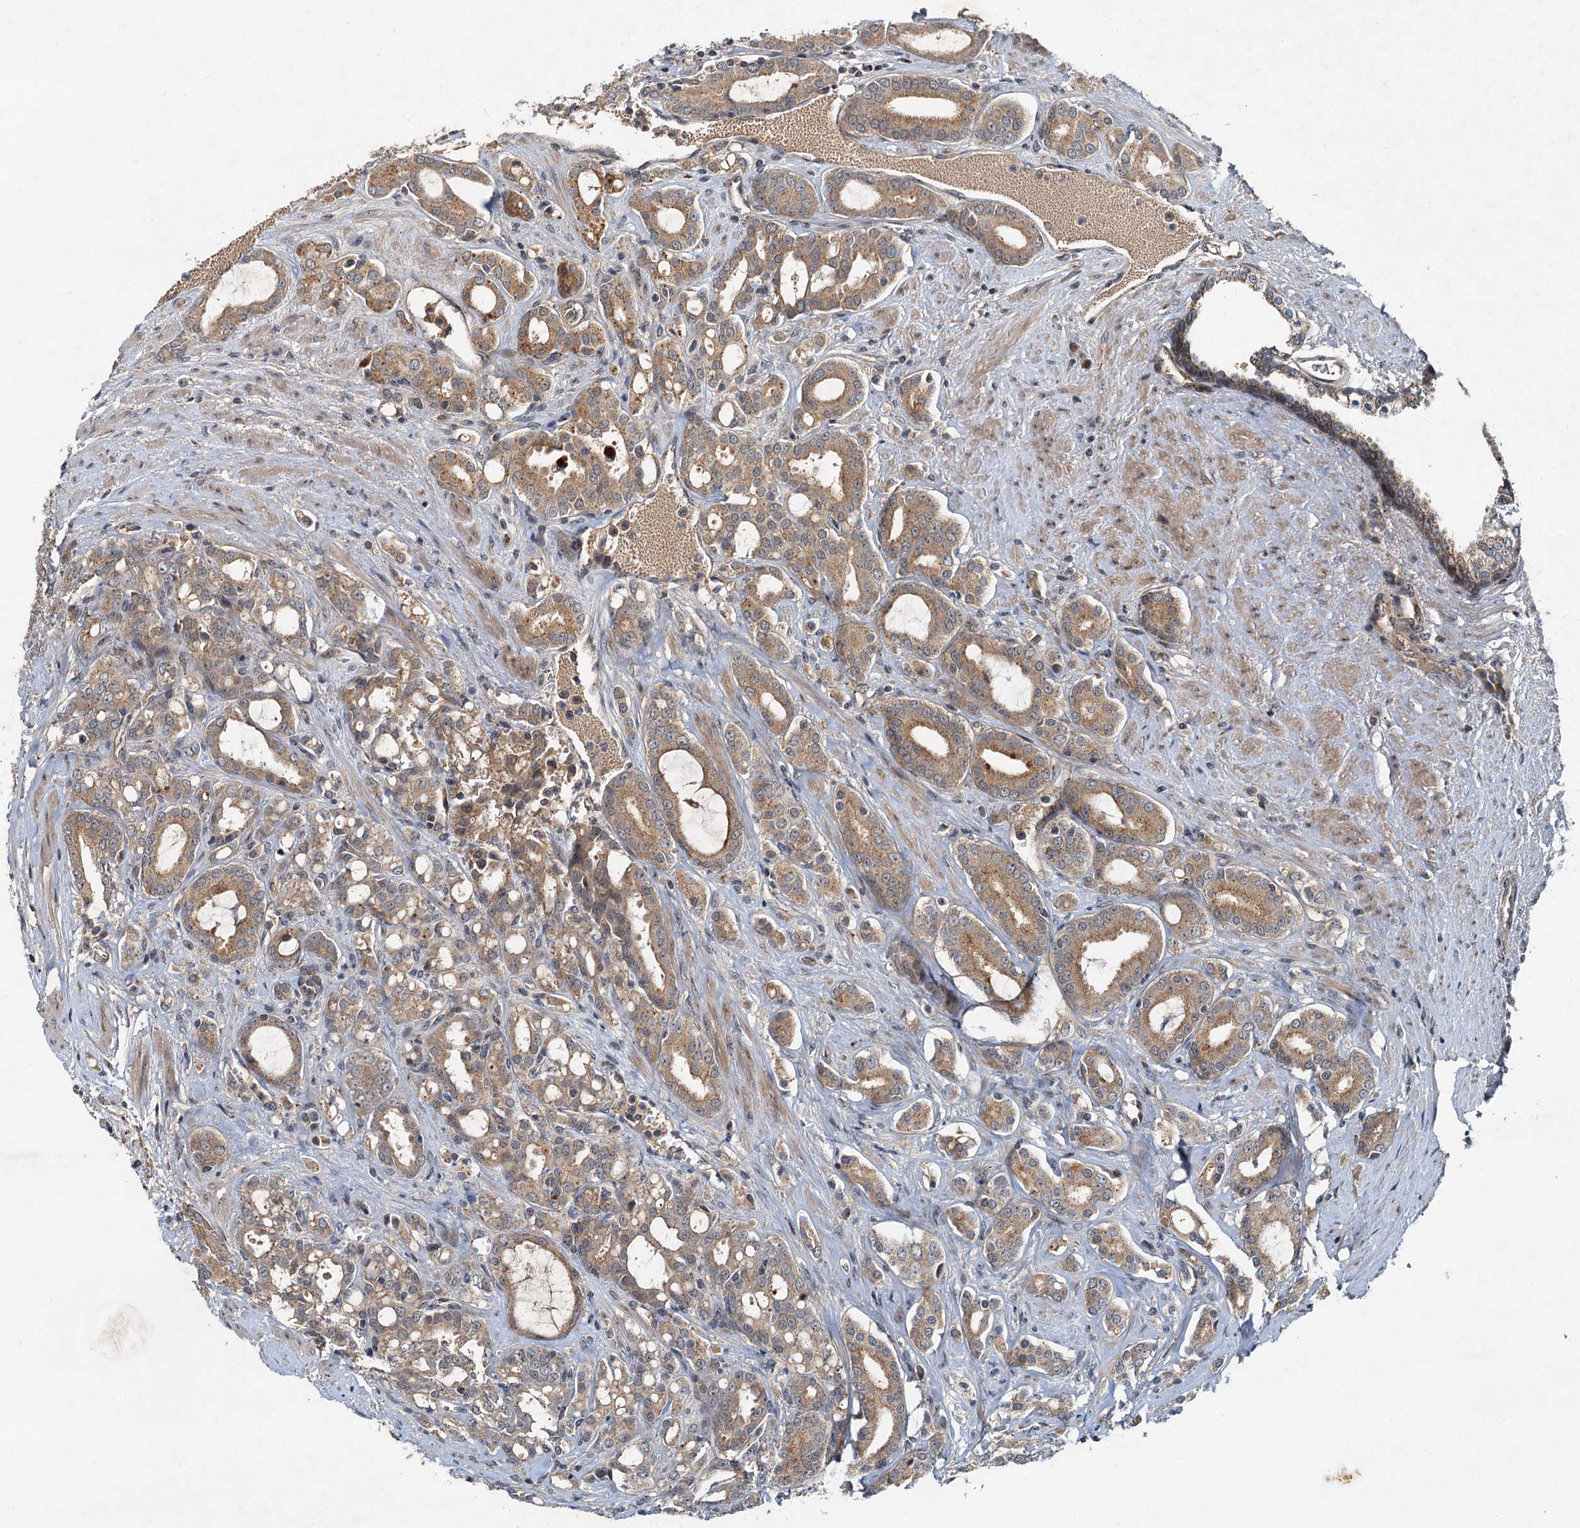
{"staining": {"intensity": "moderate", "quantity": ">75%", "location": "cytoplasmic/membranous"}, "tissue": "prostate cancer", "cell_type": "Tumor cells", "image_type": "cancer", "snomed": [{"axis": "morphology", "description": "Adenocarcinoma, High grade"}, {"axis": "topography", "description": "Prostate"}], "caption": "An IHC micrograph of tumor tissue is shown. Protein staining in brown shows moderate cytoplasmic/membranous positivity in high-grade adenocarcinoma (prostate) within tumor cells.", "gene": "CEP68", "patient": {"sex": "male", "age": 72}}